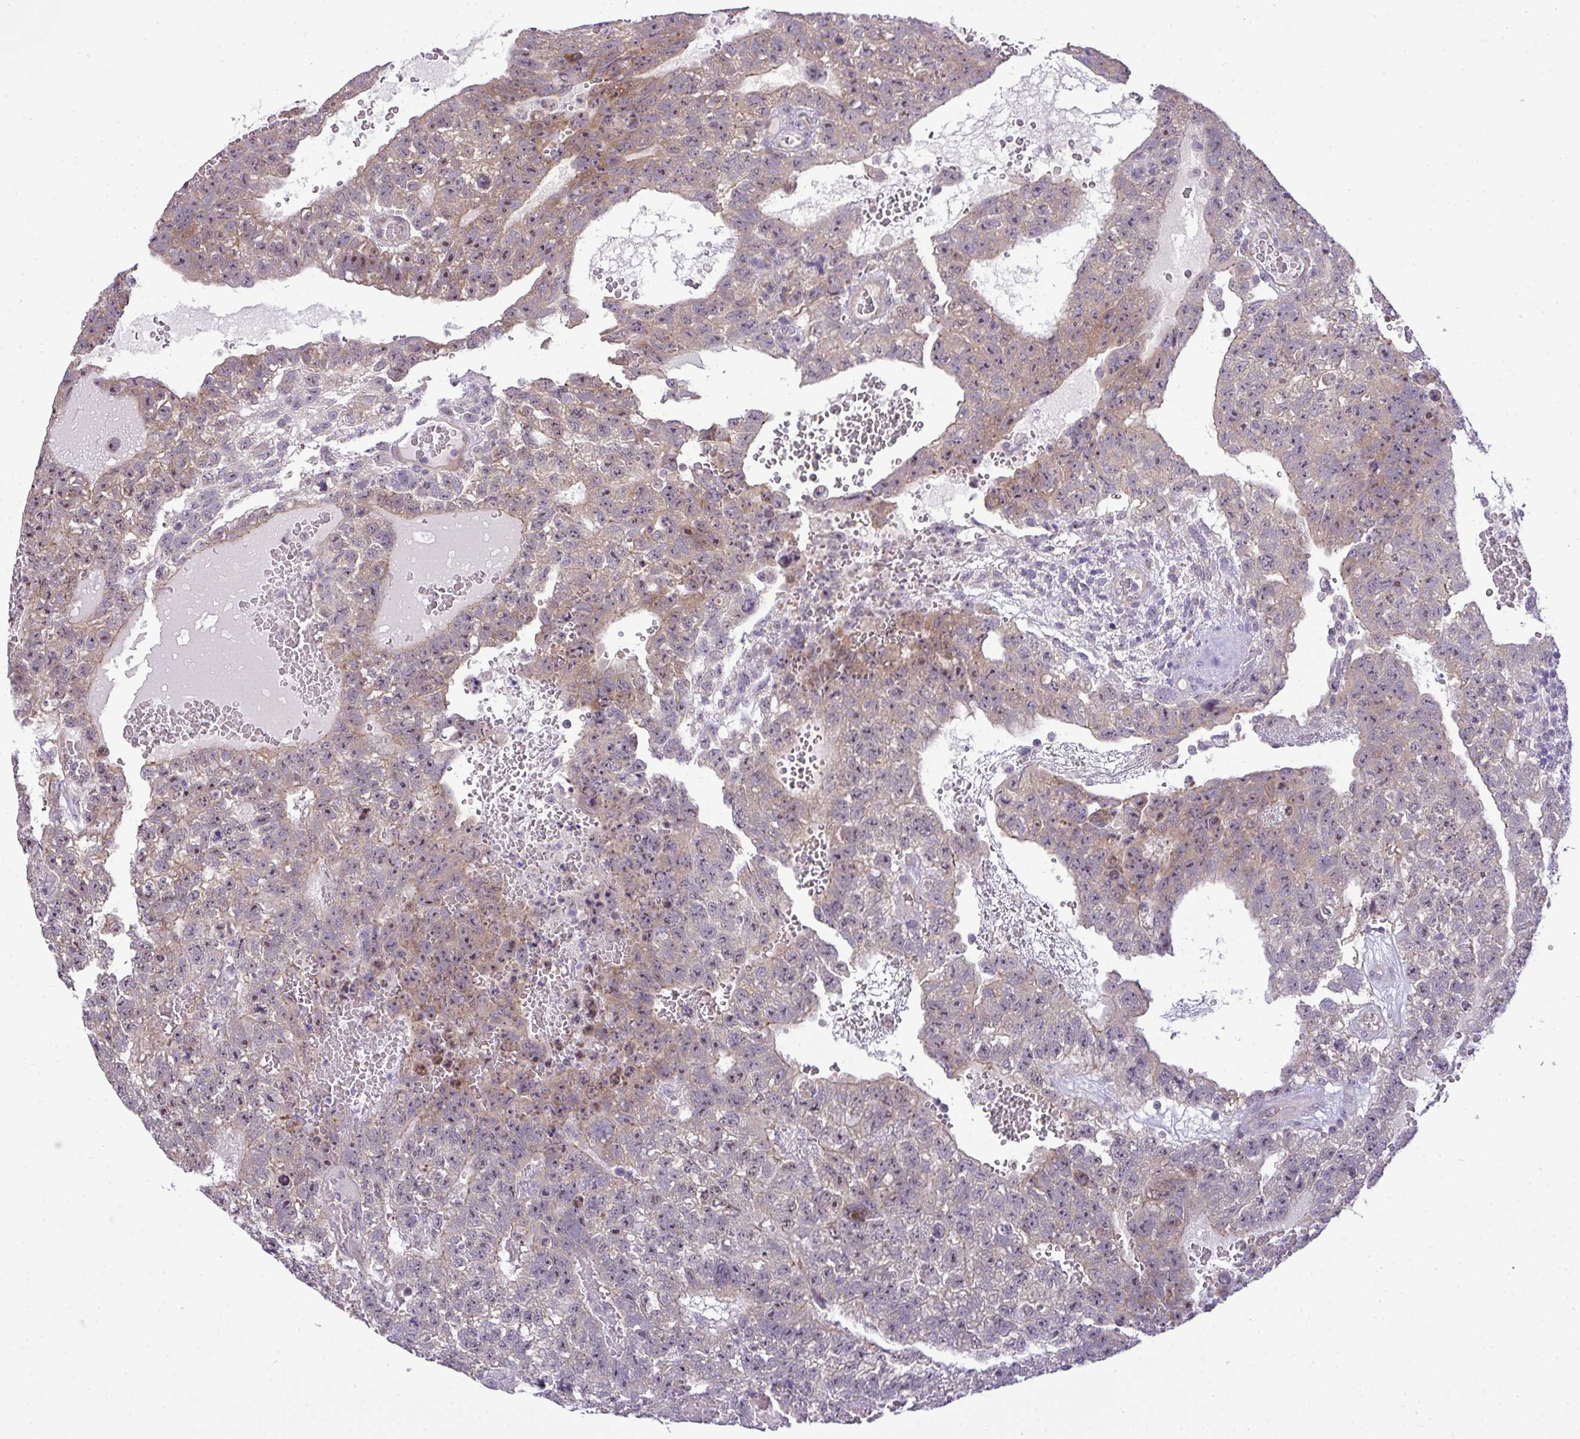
{"staining": {"intensity": "weak", "quantity": "25%-75%", "location": "cytoplasmic/membranous,nuclear"}, "tissue": "testis cancer", "cell_type": "Tumor cells", "image_type": "cancer", "snomed": [{"axis": "morphology", "description": "Carcinoma, Embryonal, NOS"}, {"axis": "topography", "description": "Testis"}], "caption": "Human embryonal carcinoma (testis) stained for a protein (brown) displays weak cytoplasmic/membranous and nuclear positive expression in about 25%-75% of tumor cells.", "gene": "NT5C1A", "patient": {"sex": "male", "age": 26}}